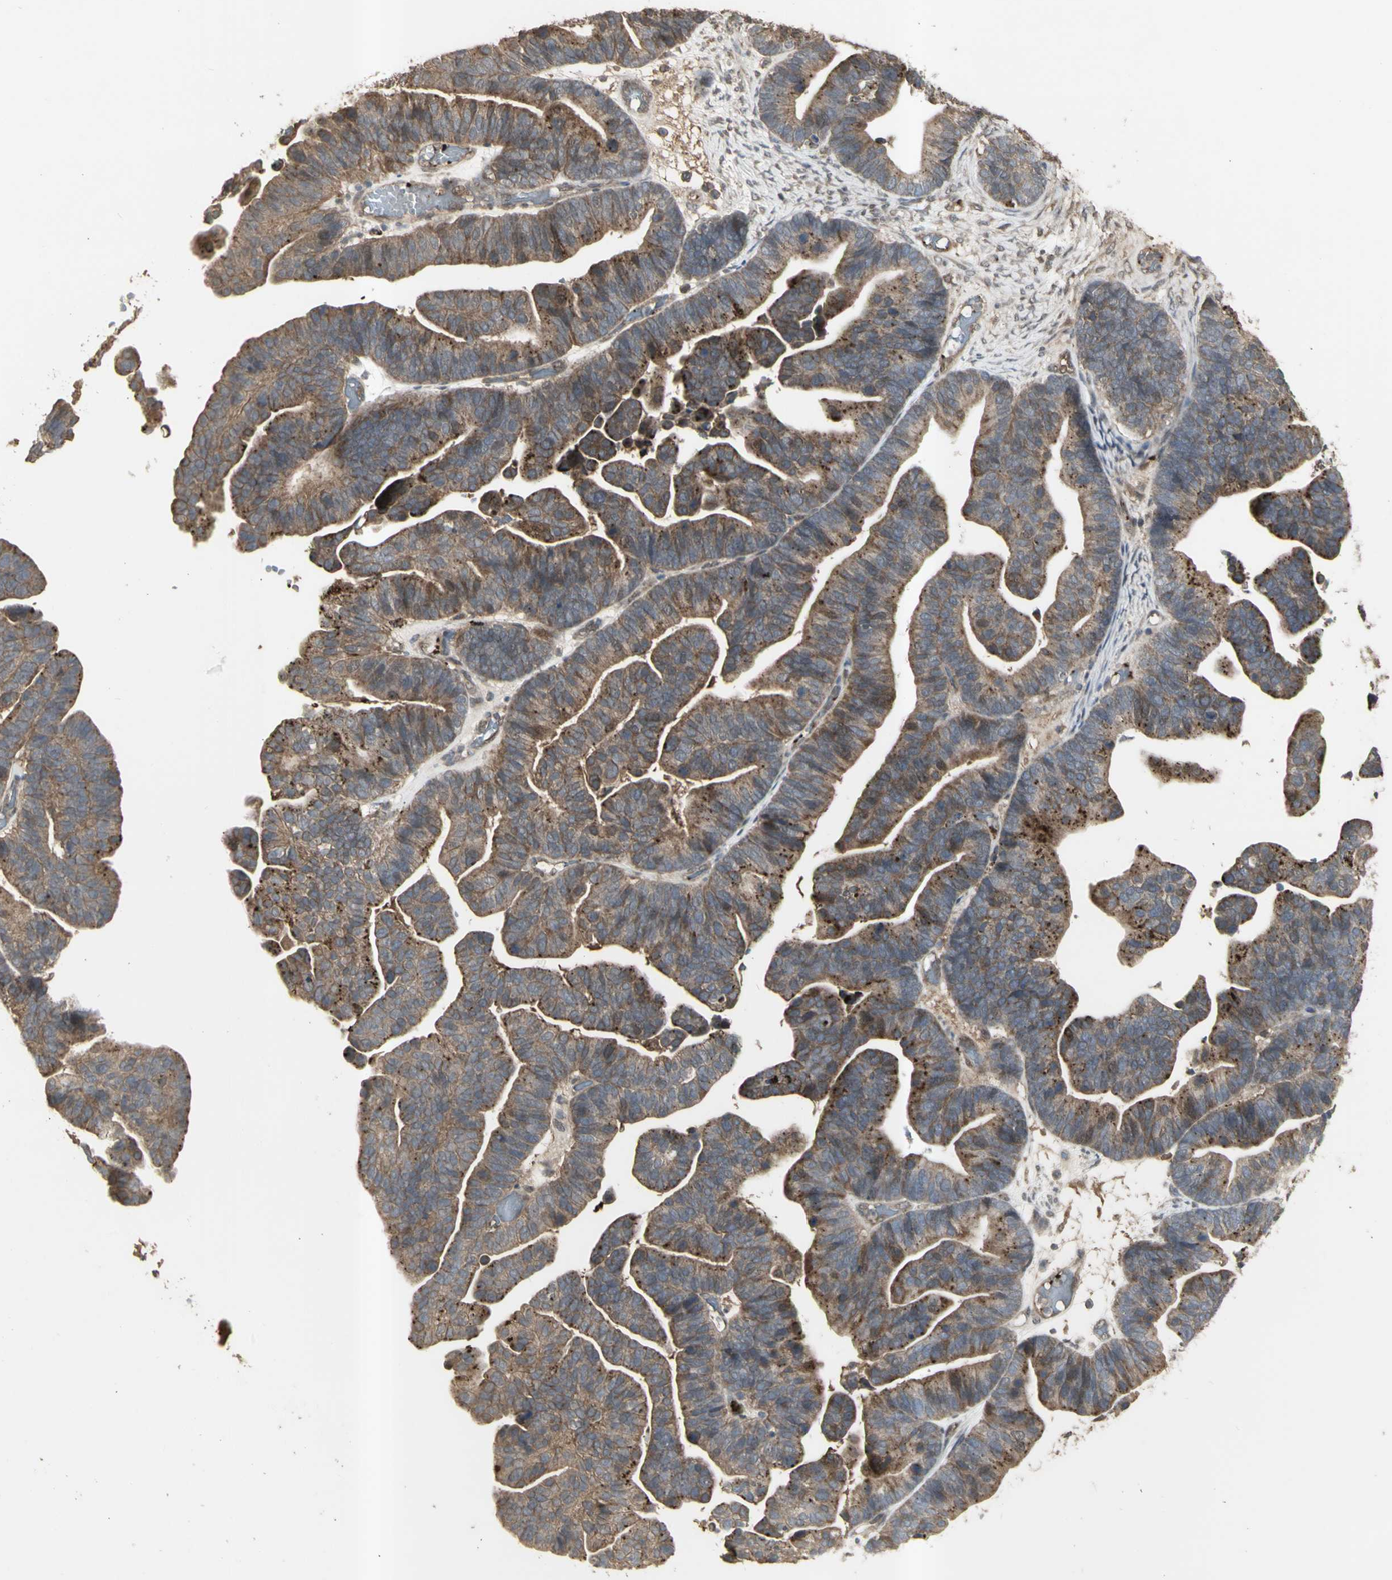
{"staining": {"intensity": "moderate", "quantity": ">75%", "location": "cytoplasmic/membranous"}, "tissue": "ovarian cancer", "cell_type": "Tumor cells", "image_type": "cancer", "snomed": [{"axis": "morphology", "description": "Cystadenocarcinoma, serous, NOS"}, {"axis": "topography", "description": "Ovary"}], "caption": "A photomicrograph showing moderate cytoplasmic/membranous expression in approximately >75% of tumor cells in ovarian serous cystadenocarcinoma, as visualized by brown immunohistochemical staining.", "gene": "ALOX12", "patient": {"sex": "female", "age": 56}}